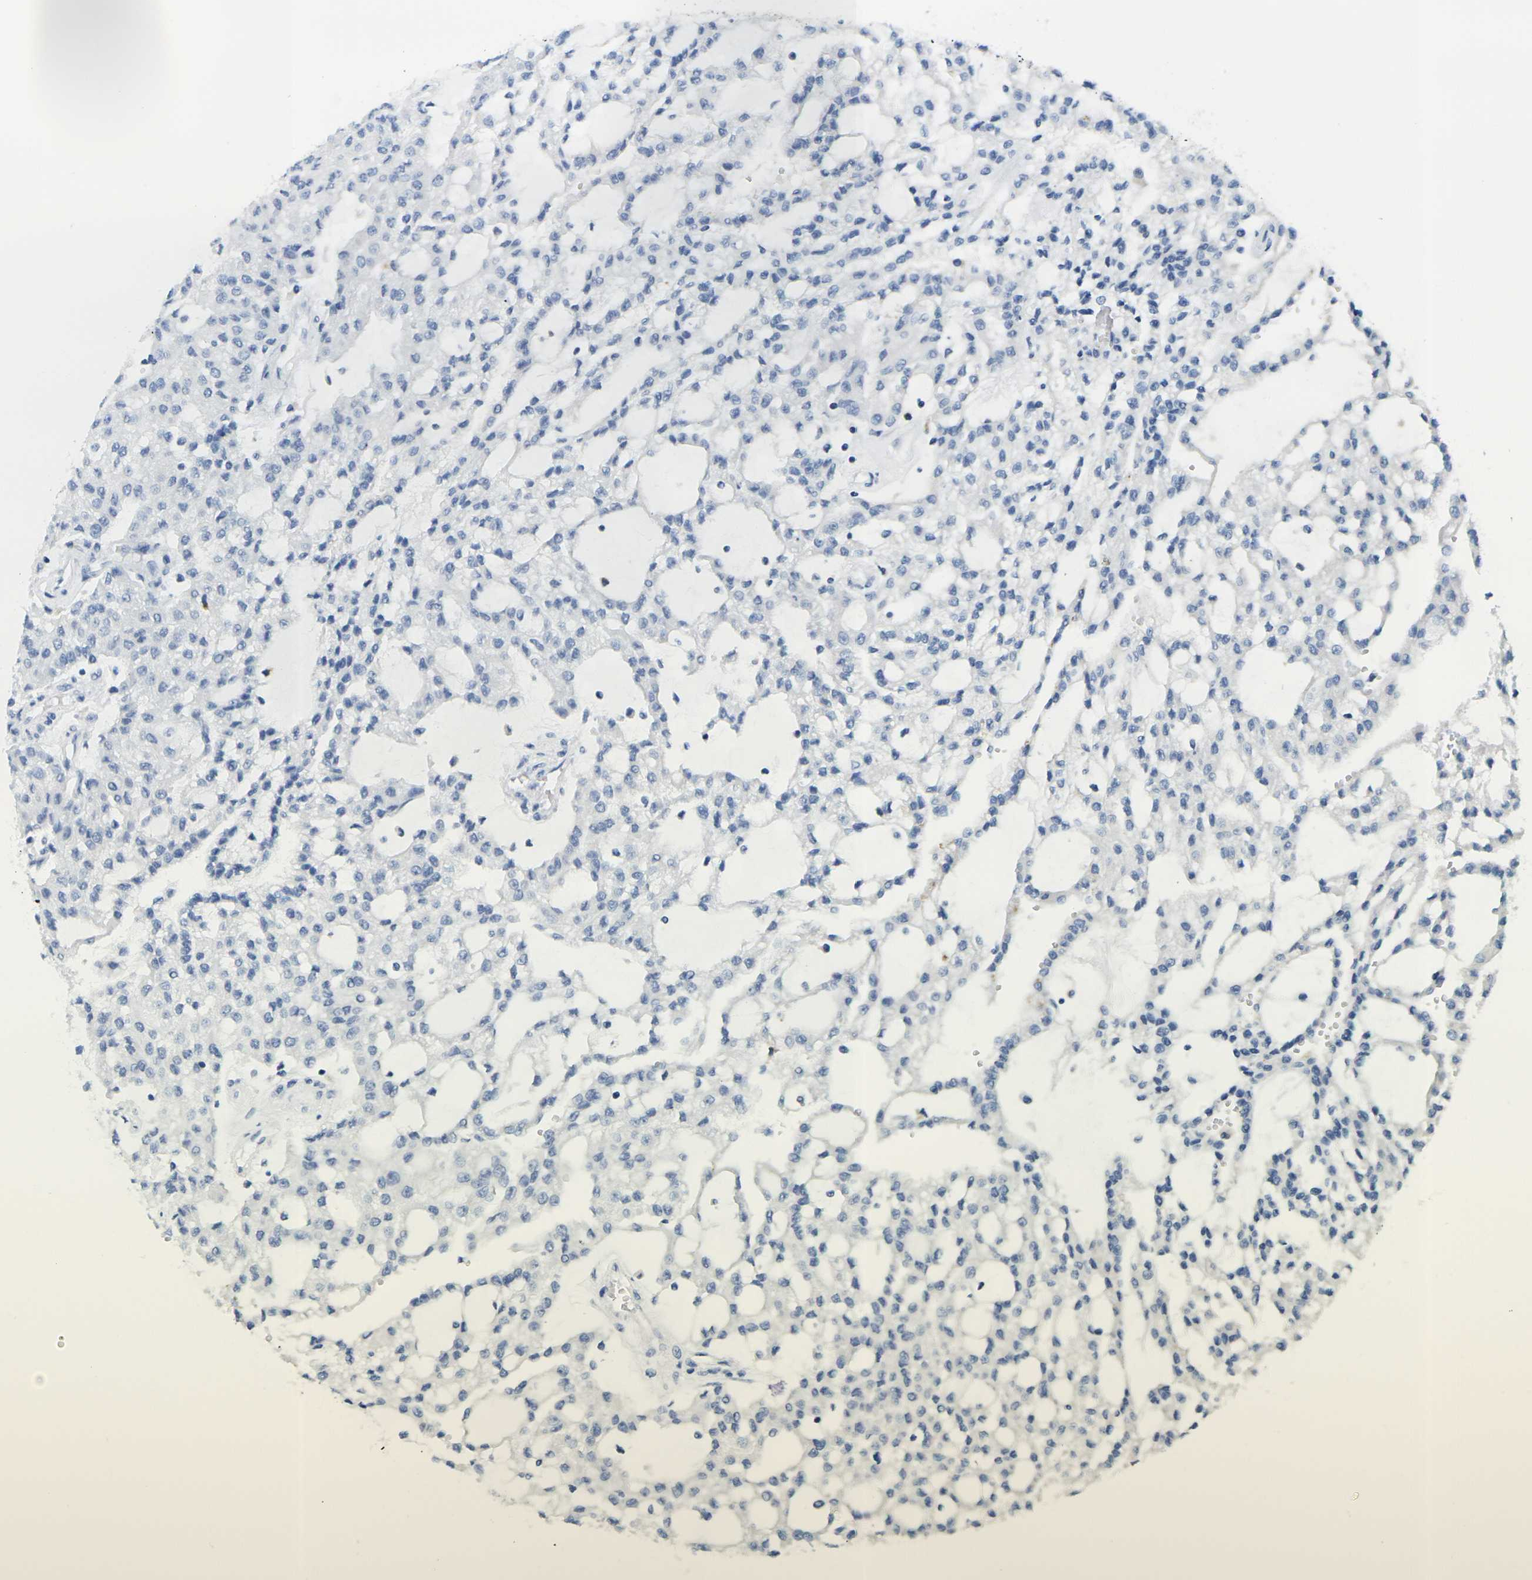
{"staining": {"intensity": "negative", "quantity": "none", "location": "none"}, "tissue": "renal cancer", "cell_type": "Tumor cells", "image_type": "cancer", "snomed": [{"axis": "morphology", "description": "Adenocarcinoma, NOS"}, {"axis": "topography", "description": "Kidney"}], "caption": "DAB (3,3'-diaminobenzidine) immunohistochemical staining of adenocarcinoma (renal) exhibits no significant staining in tumor cells.", "gene": "GPR15", "patient": {"sex": "male", "age": 63}}